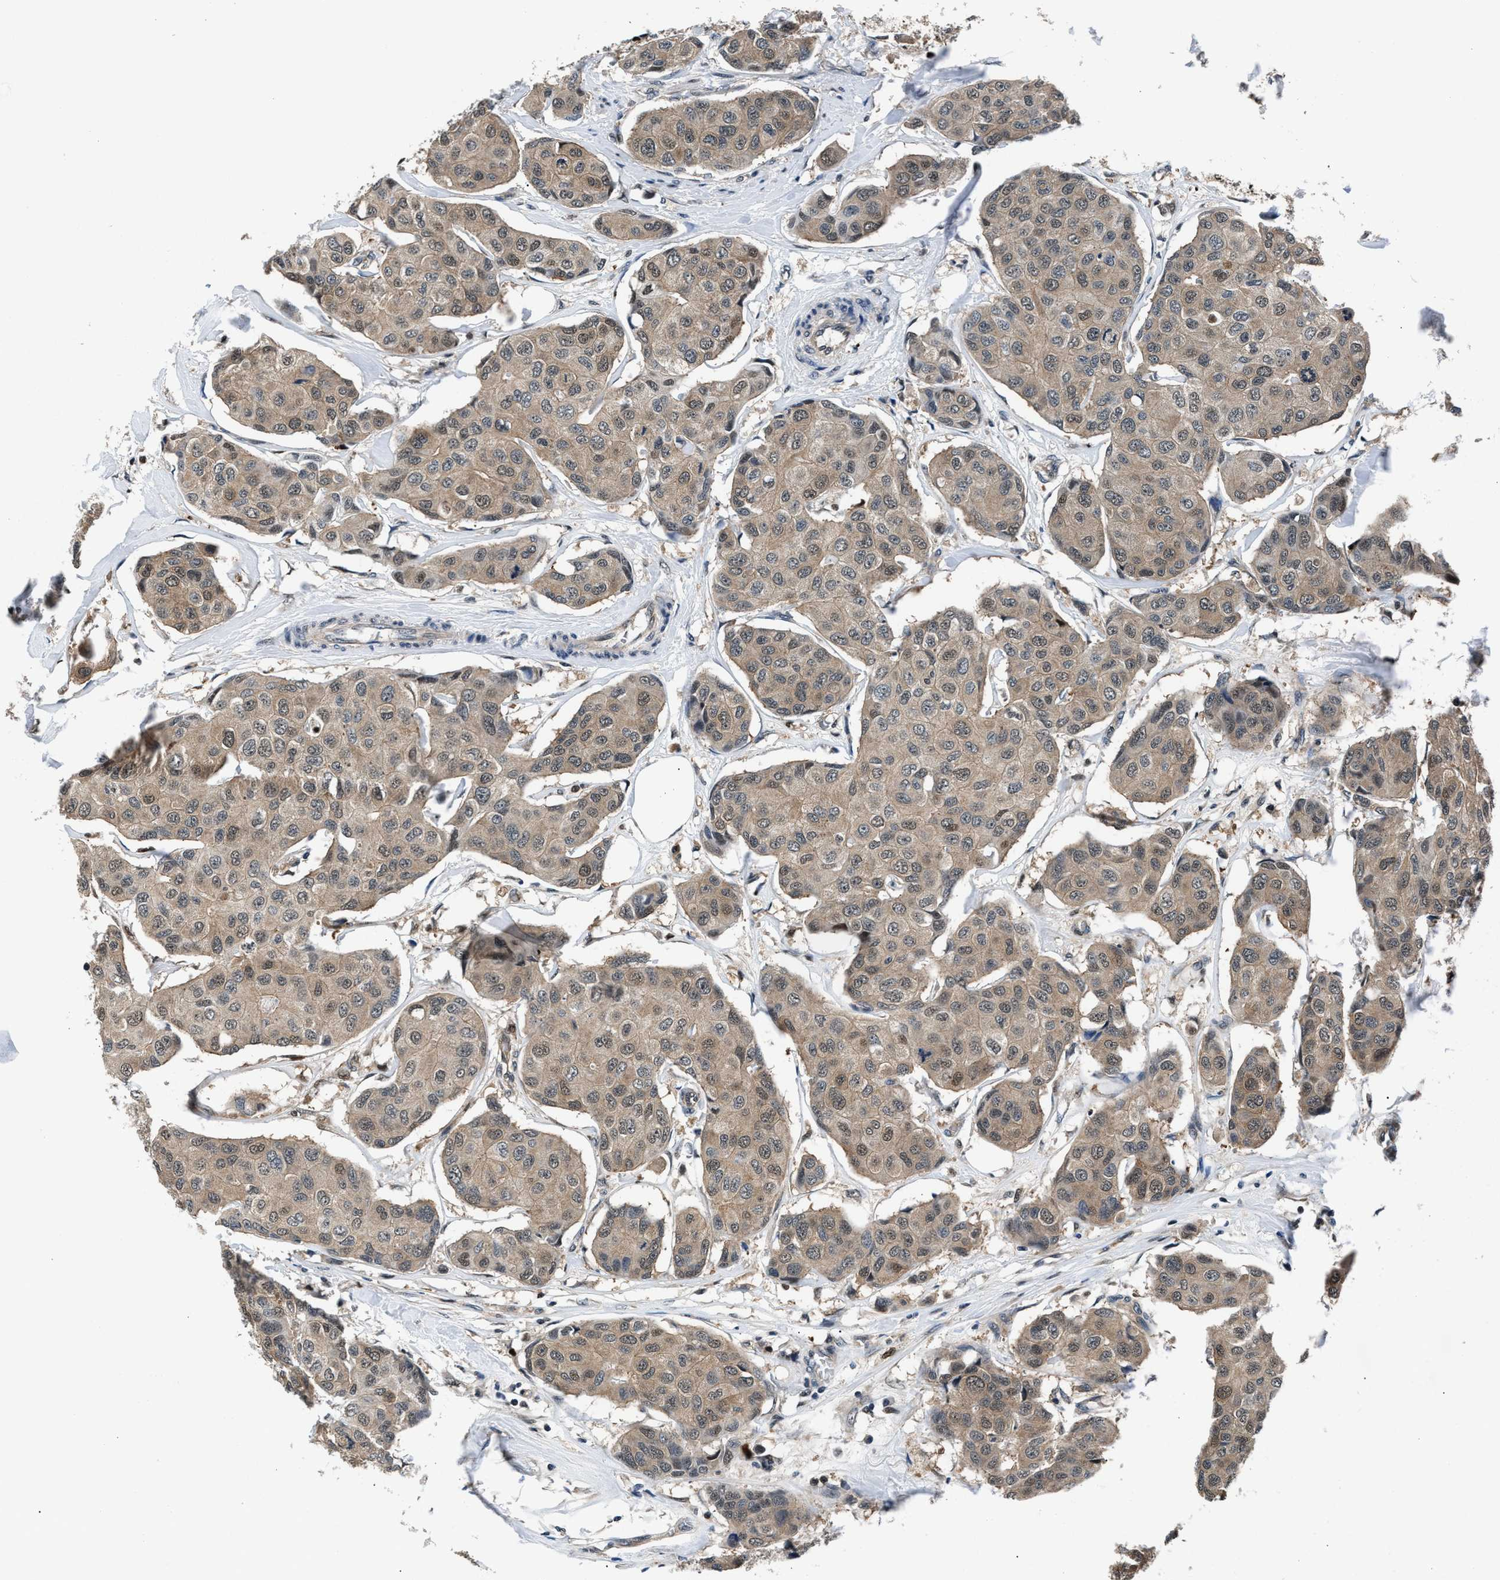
{"staining": {"intensity": "weak", "quantity": ">75%", "location": "cytoplasmic/membranous,nuclear"}, "tissue": "breast cancer", "cell_type": "Tumor cells", "image_type": "cancer", "snomed": [{"axis": "morphology", "description": "Duct carcinoma"}, {"axis": "topography", "description": "Breast"}], "caption": "Immunohistochemical staining of human invasive ductal carcinoma (breast) demonstrates low levels of weak cytoplasmic/membranous and nuclear protein staining in about >75% of tumor cells.", "gene": "RBM33", "patient": {"sex": "female", "age": 80}}